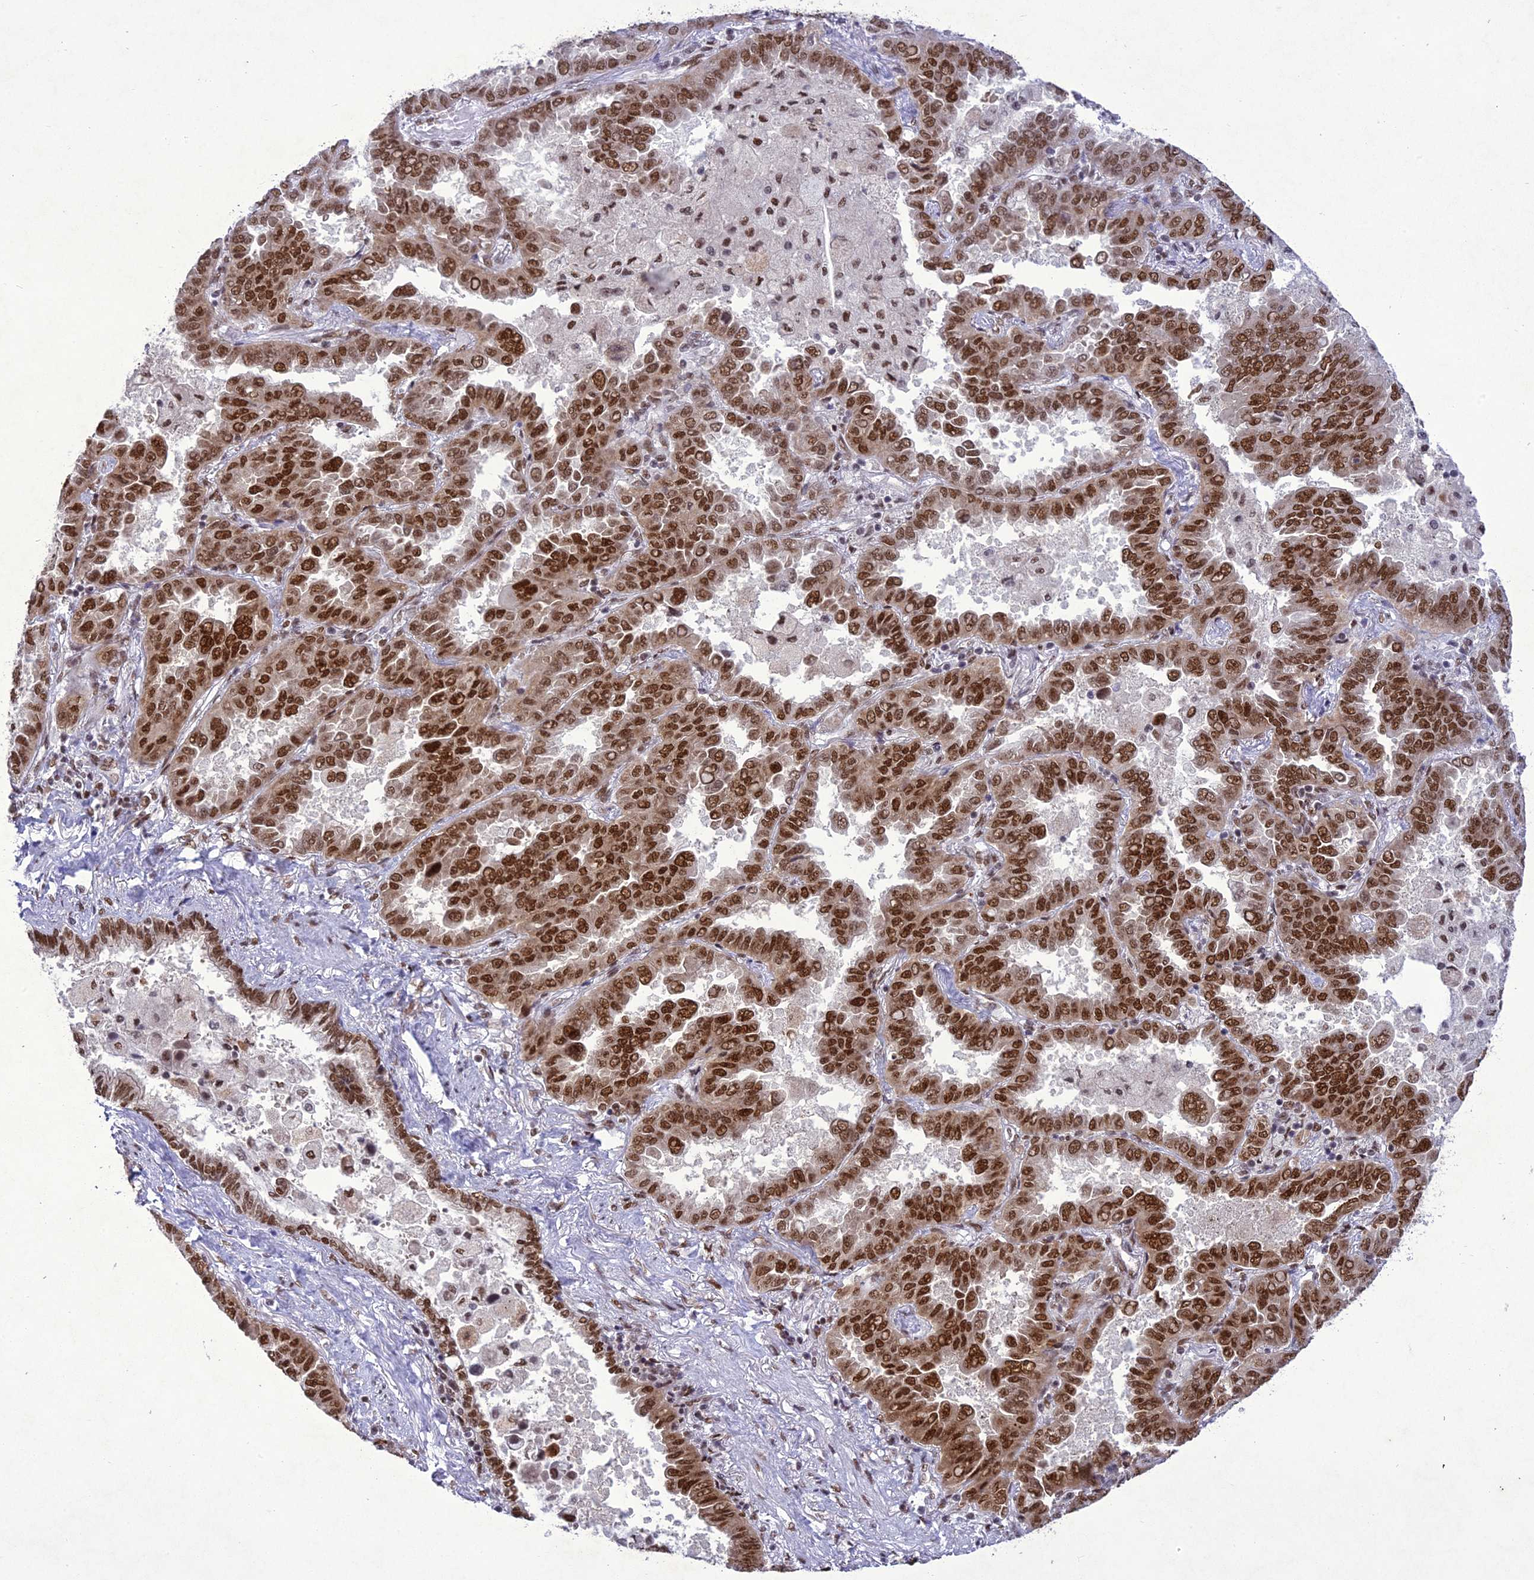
{"staining": {"intensity": "strong", "quantity": ">75%", "location": "nuclear"}, "tissue": "lung cancer", "cell_type": "Tumor cells", "image_type": "cancer", "snomed": [{"axis": "morphology", "description": "Adenocarcinoma, NOS"}, {"axis": "topography", "description": "Lung"}], "caption": "There is high levels of strong nuclear expression in tumor cells of lung cancer (adenocarcinoma), as demonstrated by immunohistochemical staining (brown color).", "gene": "DDX1", "patient": {"sex": "male", "age": 64}}